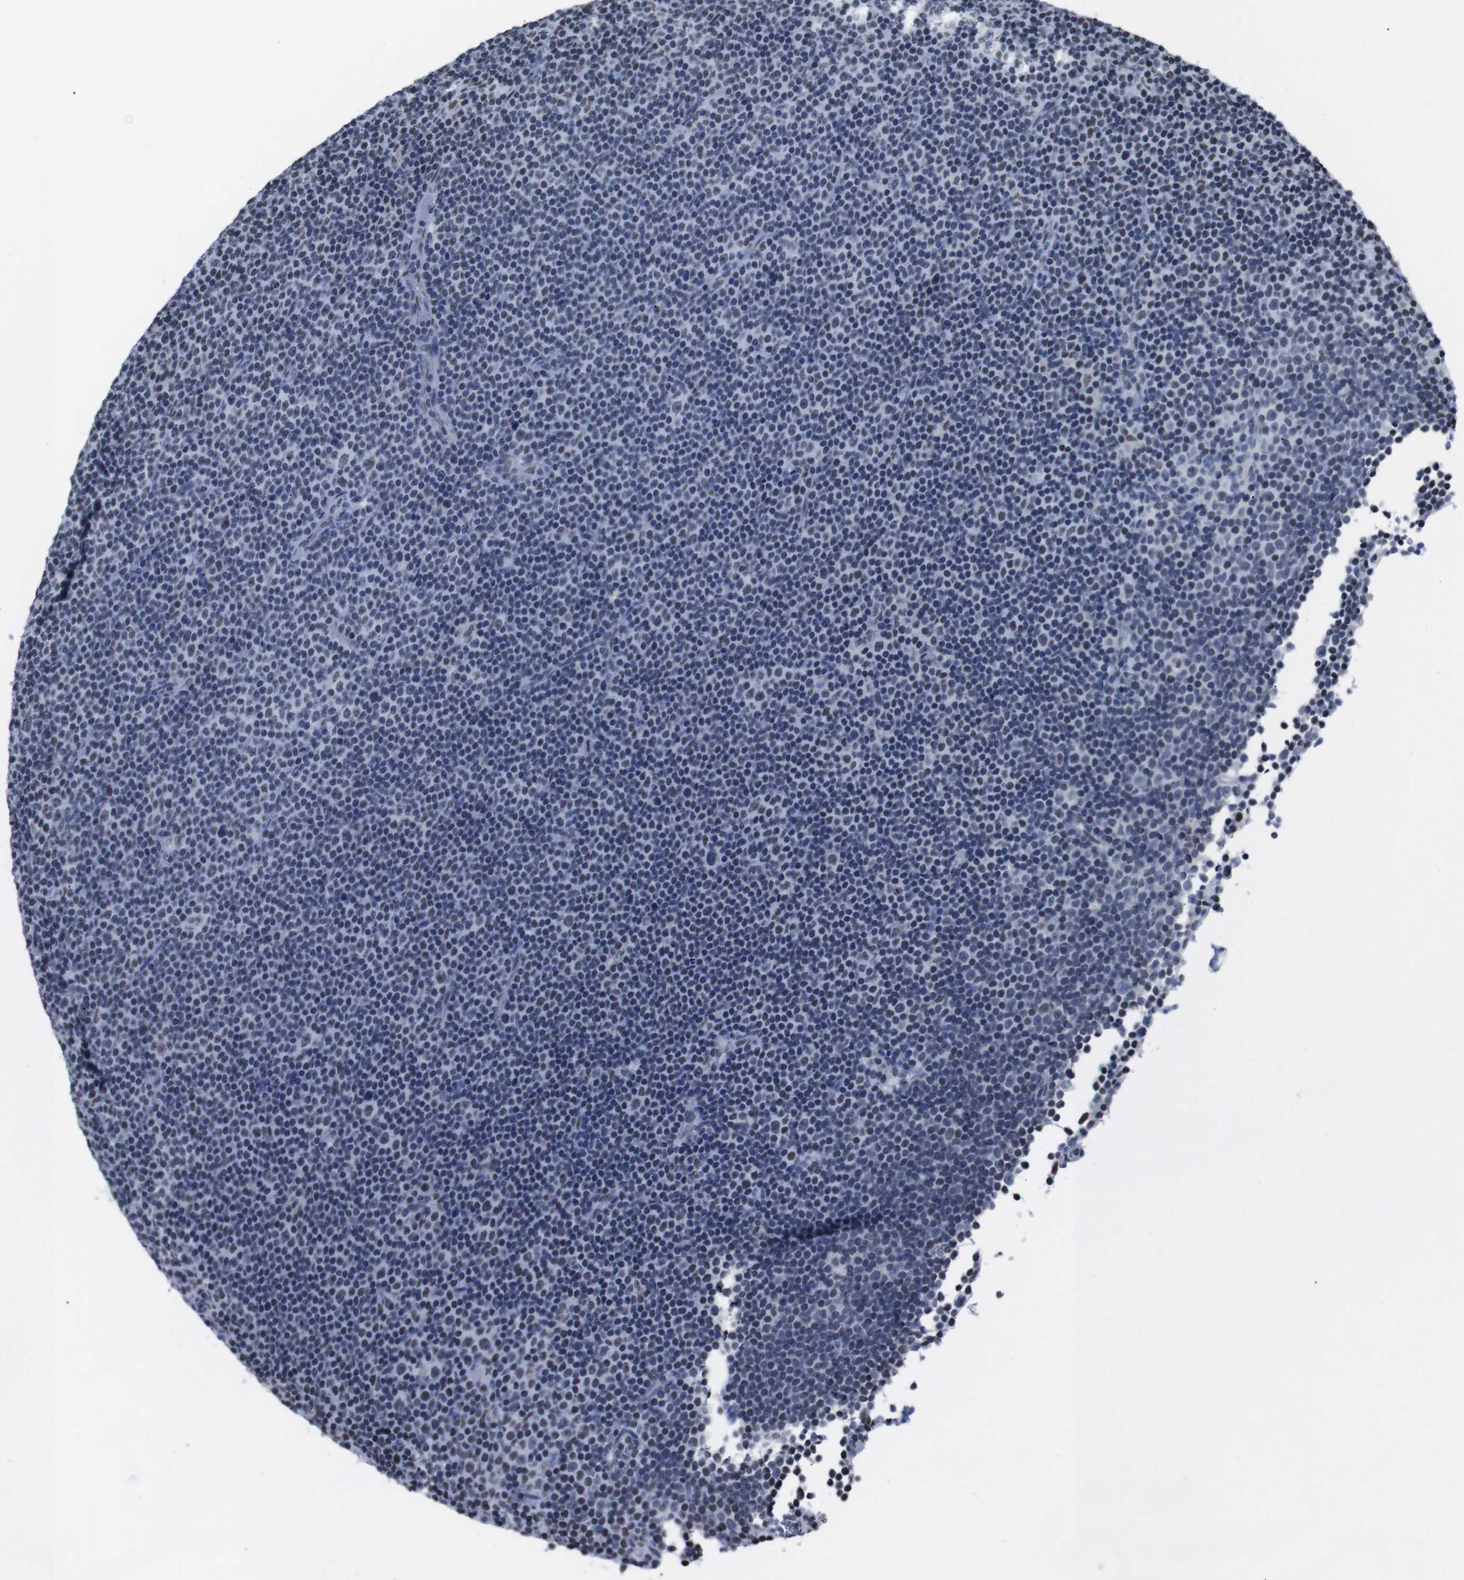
{"staining": {"intensity": "moderate", "quantity": "25%-75%", "location": "nuclear"}, "tissue": "lymphoma", "cell_type": "Tumor cells", "image_type": "cancer", "snomed": [{"axis": "morphology", "description": "Malignant lymphoma, non-Hodgkin's type, Low grade"}, {"axis": "topography", "description": "Lymph node"}], "caption": "This is a histology image of immunohistochemistry staining of lymphoma, which shows moderate expression in the nuclear of tumor cells.", "gene": "PIP4P2", "patient": {"sex": "female", "age": 67}}